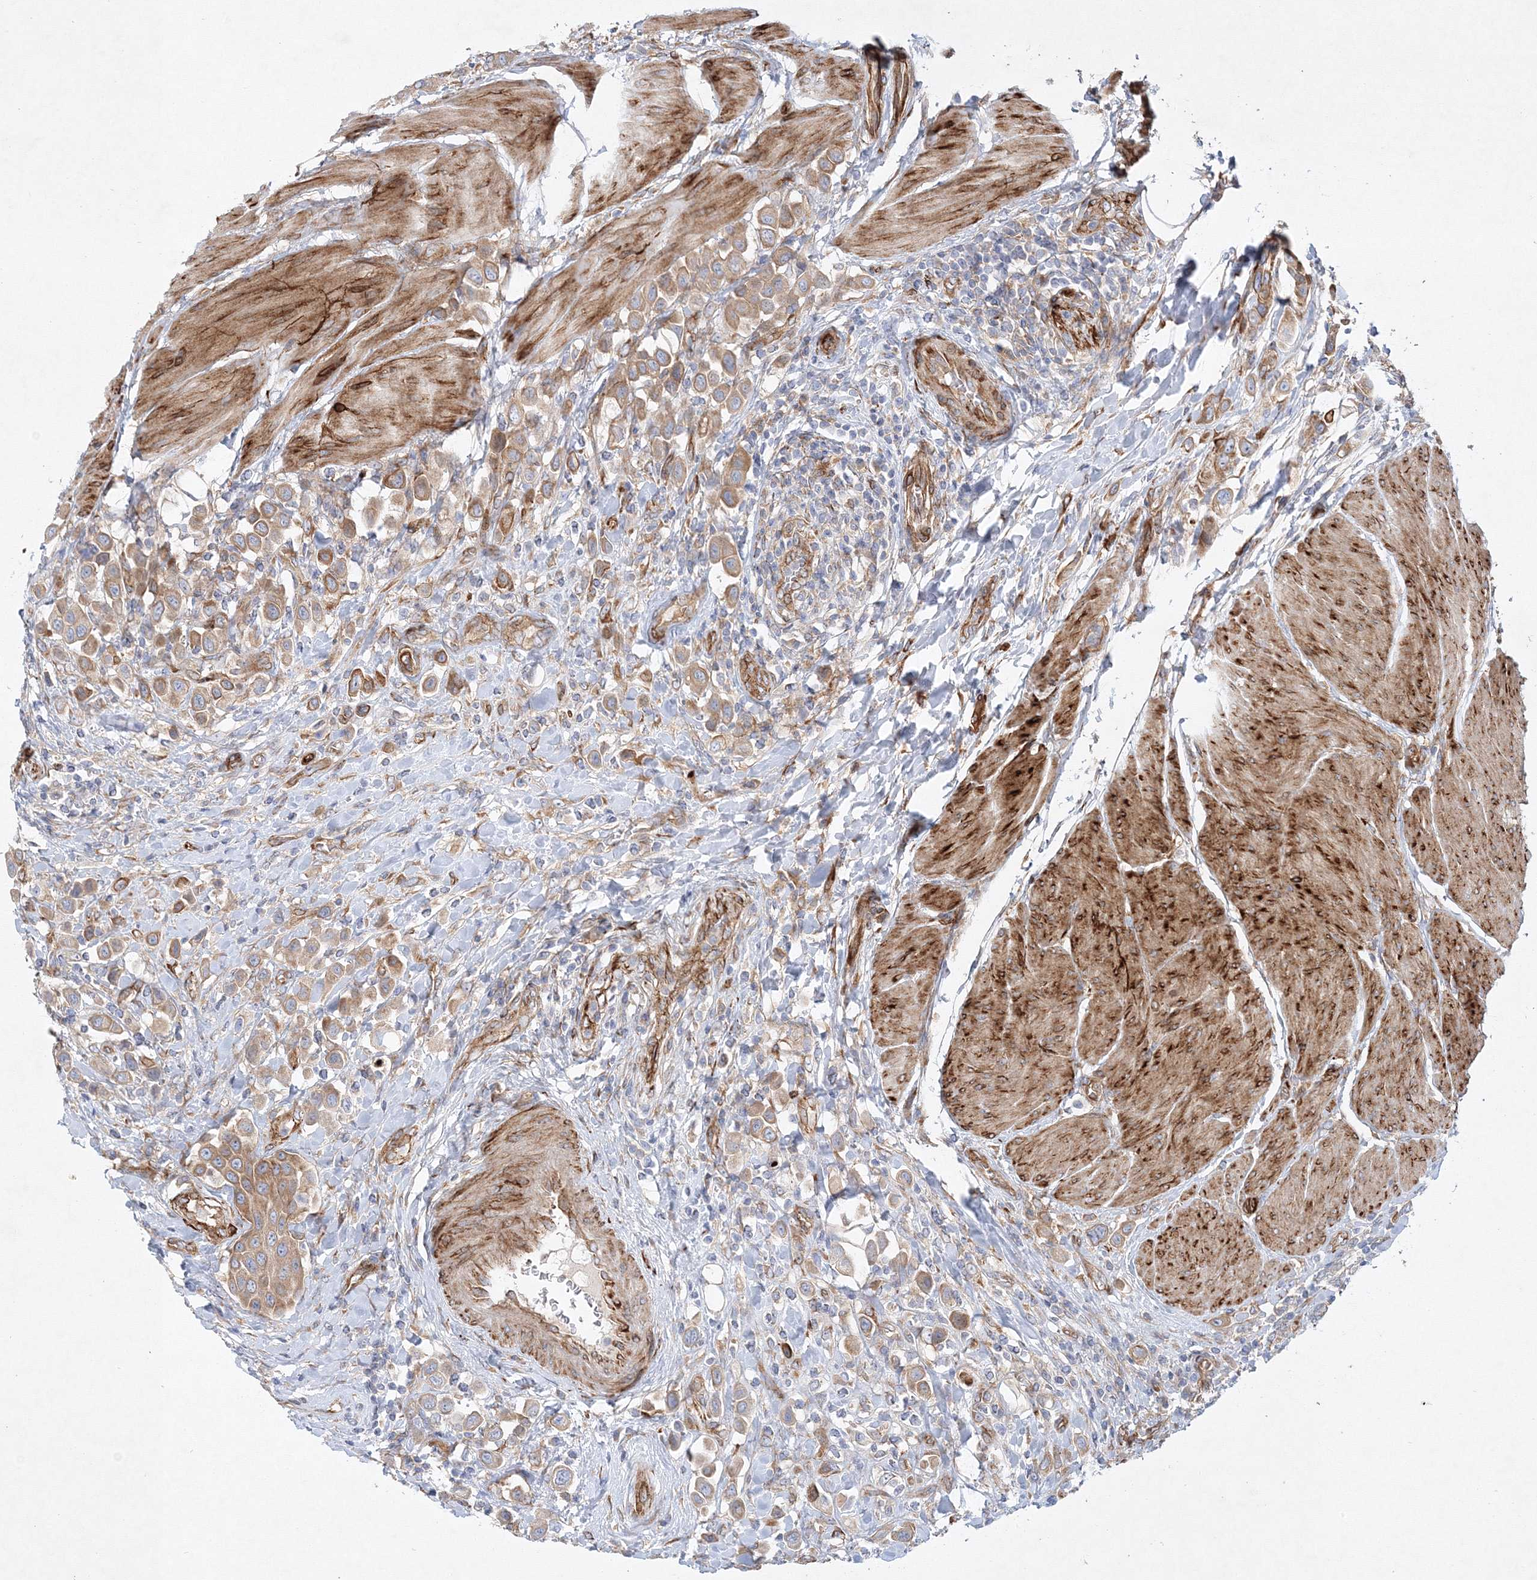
{"staining": {"intensity": "moderate", "quantity": ">75%", "location": "cytoplasmic/membranous"}, "tissue": "urothelial cancer", "cell_type": "Tumor cells", "image_type": "cancer", "snomed": [{"axis": "morphology", "description": "Urothelial carcinoma, High grade"}, {"axis": "topography", "description": "Urinary bladder"}], "caption": "Immunohistochemical staining of human high-grade urothelial carcinoma reveals medium levels of moderate cytoplasmic/membranous staining in about >75% of tumor cells. (Stains: DAB (3,3'-diaminobenzidine) in brown, nuclei in blue, Microscopy: brightfield microscopy at high magnification).", "gene": "ZFYVE16", "patient": {"sex": "male", "age": 50}}